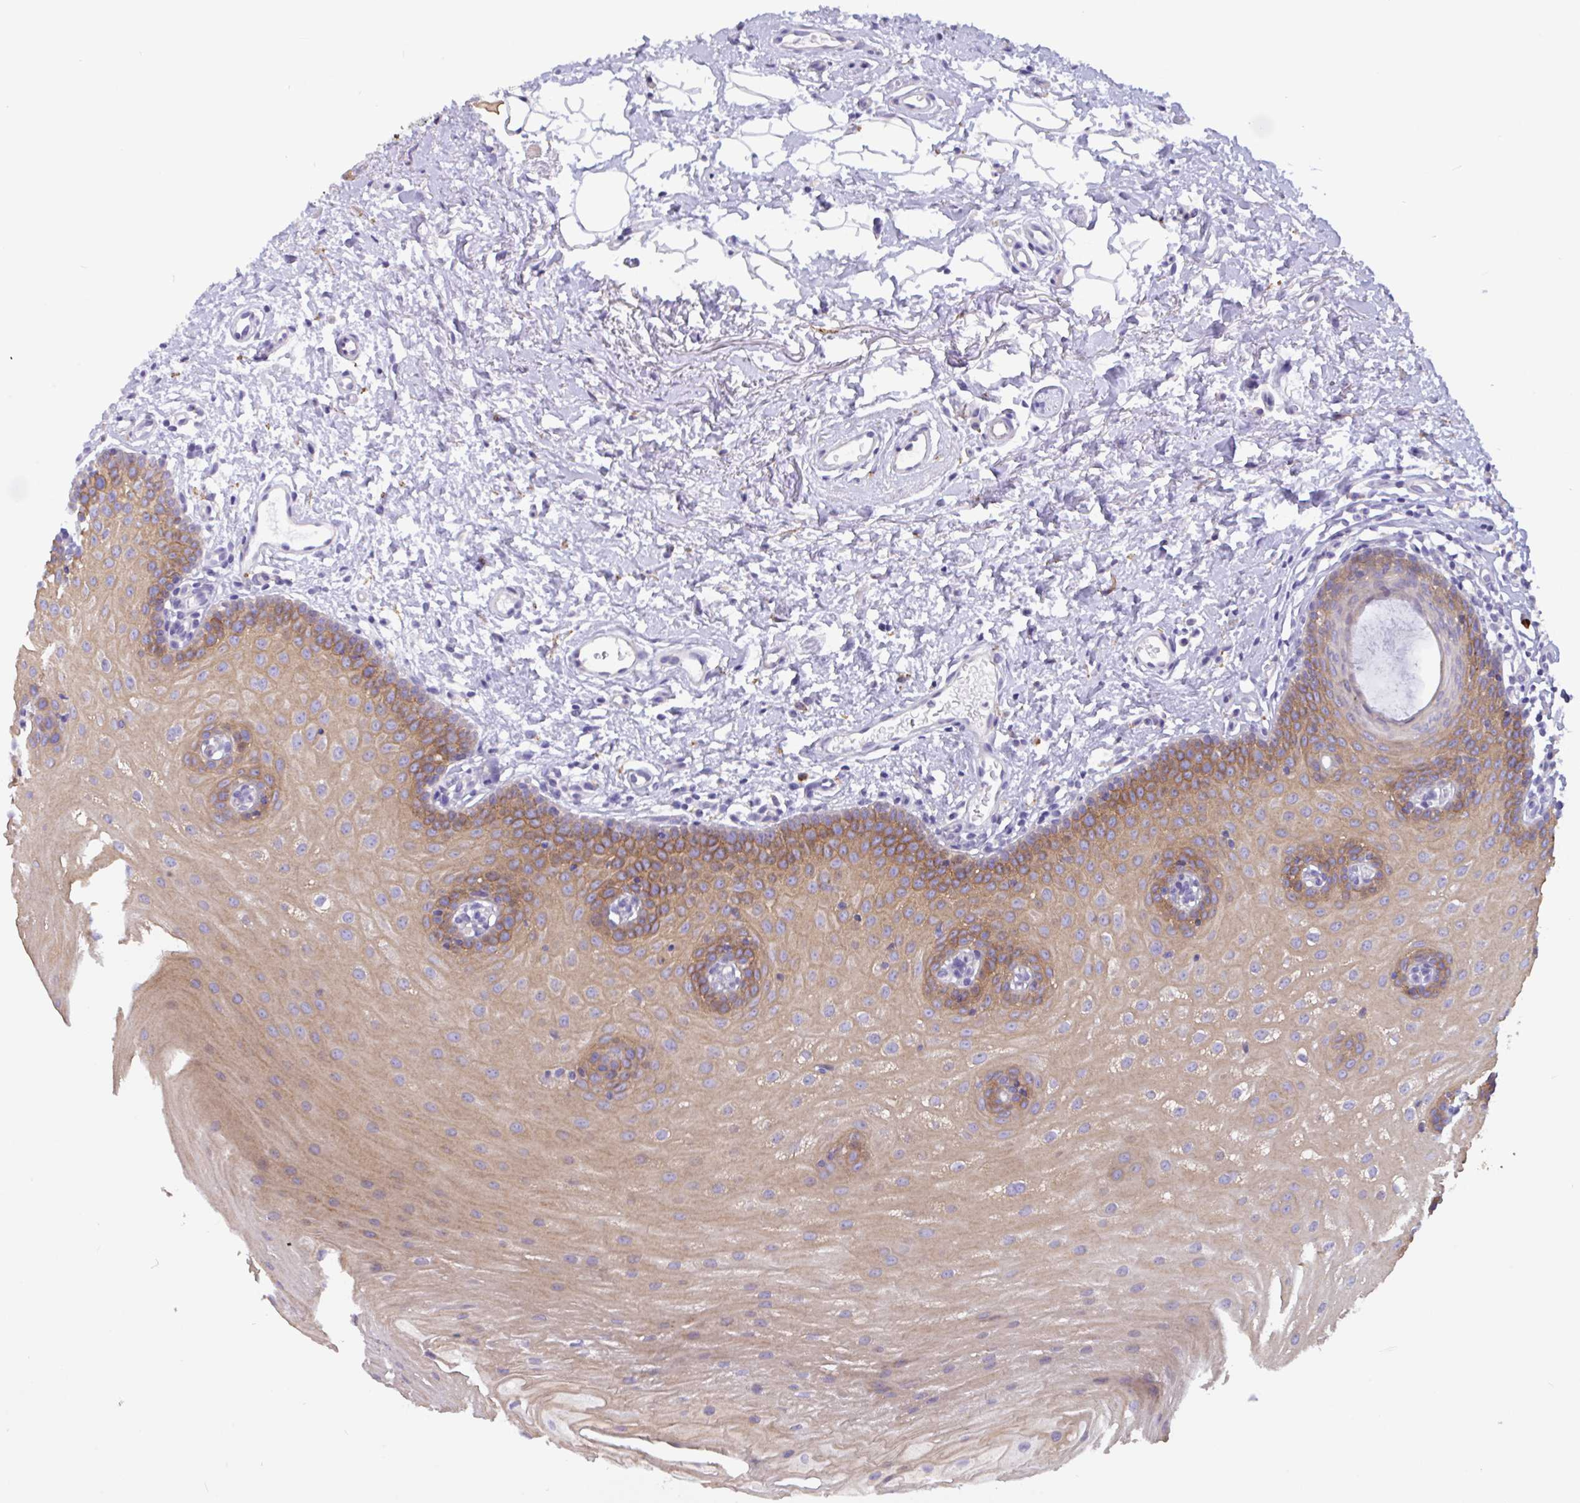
{"staining": {"intensity": "strong", "quantity": "25%-75%", "location": "cytoplasmic/membranous"}, "tissue": "oral mucosa", "cell_type": "Squamous epithelial cells", "image_type": "normal", "snomed": [{"axis": "morphology", "description": "Normal tissue, NOS"}, {"axis": "morphology", "description": "Adenocarcinoma, NOS"}, {"axis": "topography", "description": "Oral tissue"}, {"axis": "topography", "description": "Head-Neck"}], "caption": "IHC (DAB) staining of benign human oral mucosa demonstrates strong cytoplasmic/membranous protein positivity in approximately 25%-75% of squamous epithelial cells.", "gene": "DSC3", "patient": {"sex": "female", "age": 57}}